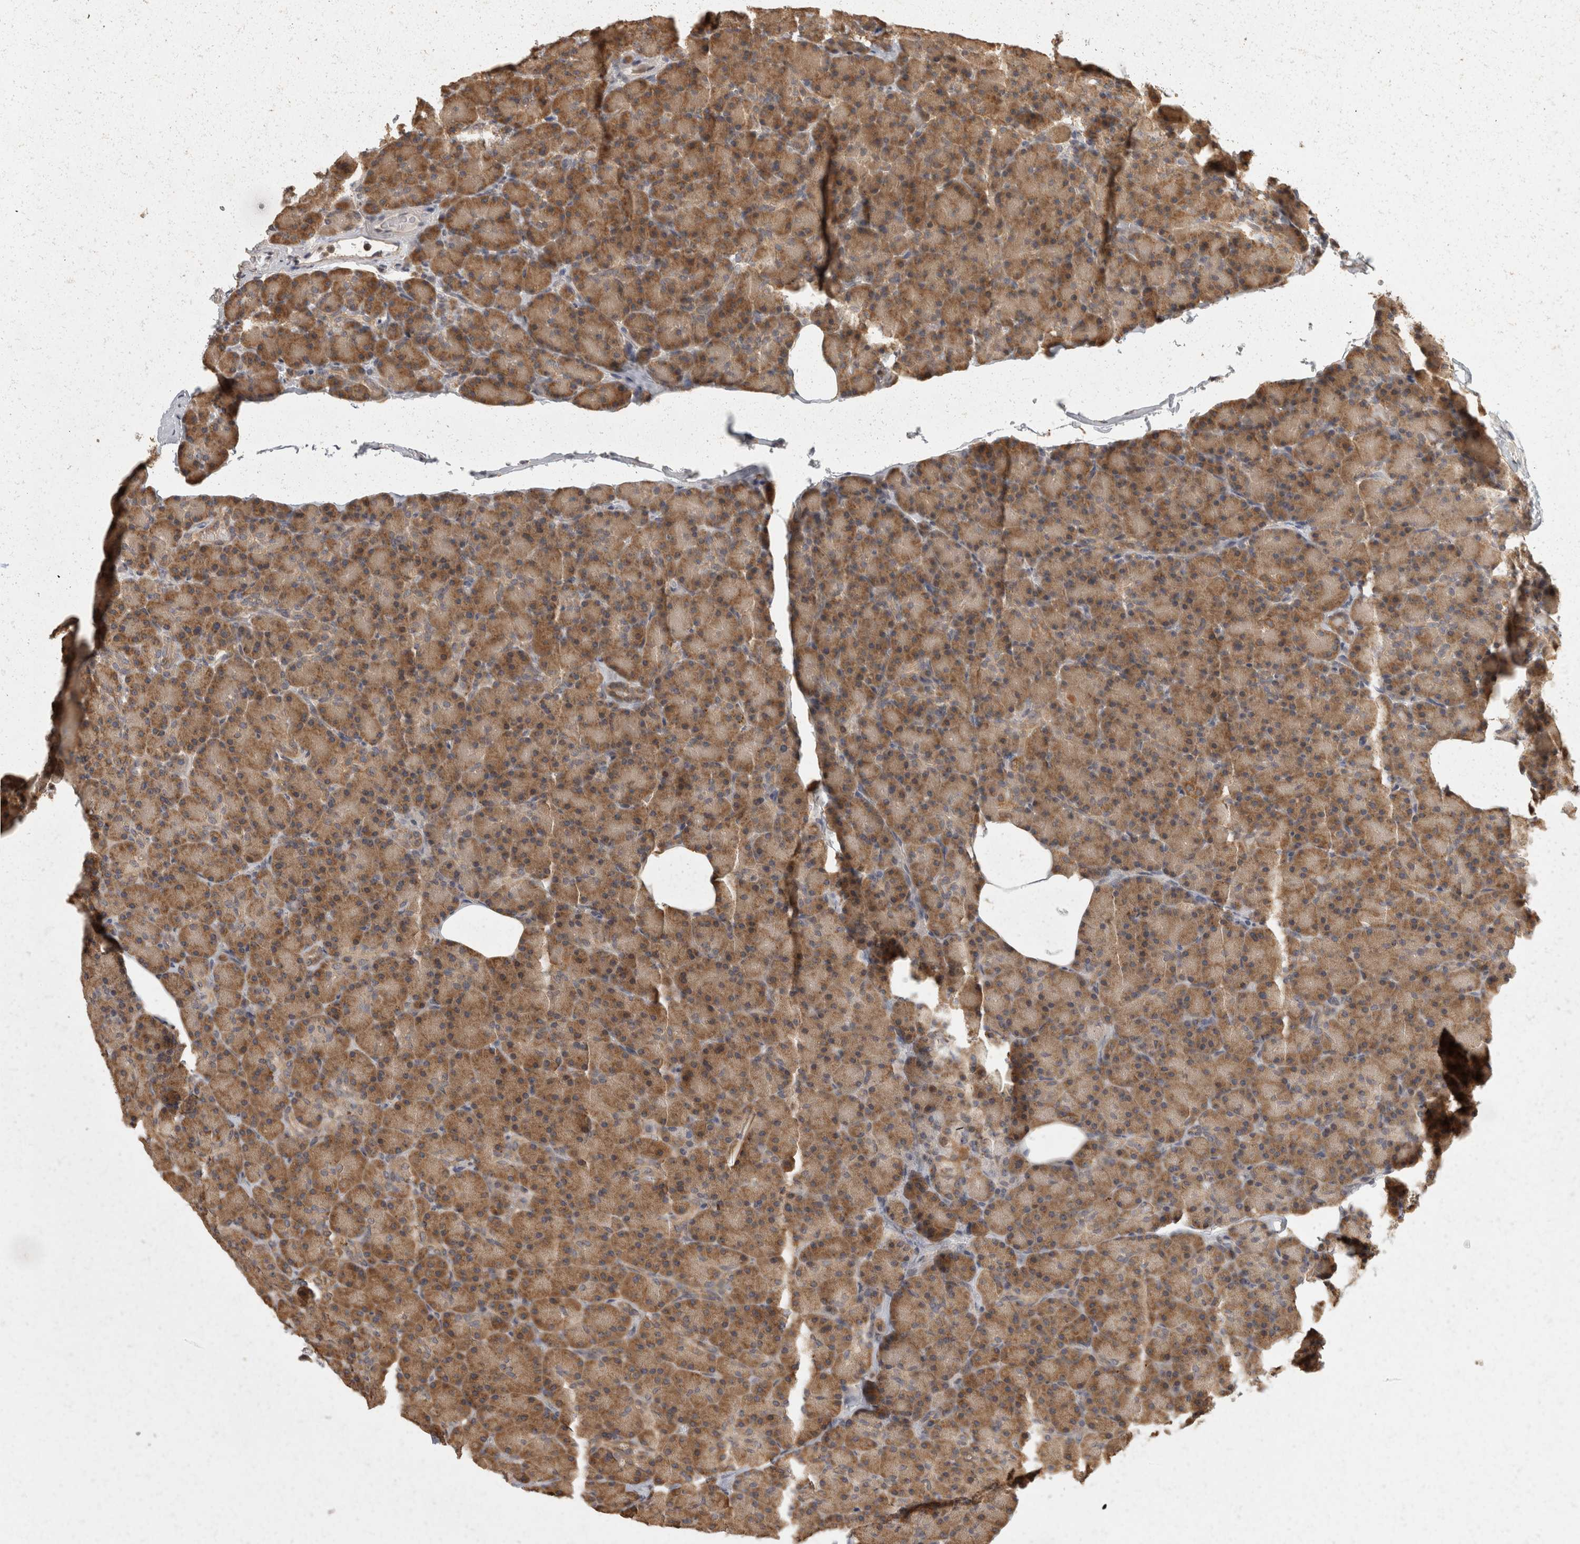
{"staining": {"intensity": "moderate", "quantity": ">75%", "location": "cytoplasmic/membranous"}, "tissue": "pancreas", "cell_type": "Exocrine glandular cells", "image_type": "normal", "snomed": [{"axis": "morphology", "description": "Normal tissue, NOS"}, {"axis": "topography", "description": "Pancreas"}], "caption": "The histopathology image reveals staining of unremarkable pancreas, revealing moderate cytoplasmic/membranous protein staining (brown color) within exocrine glandular cells. (Brightfield microscopy of DAB IHC at high magnification).", "gene": "ACAT2", "patient": {"sex": "female", "age": 43}}